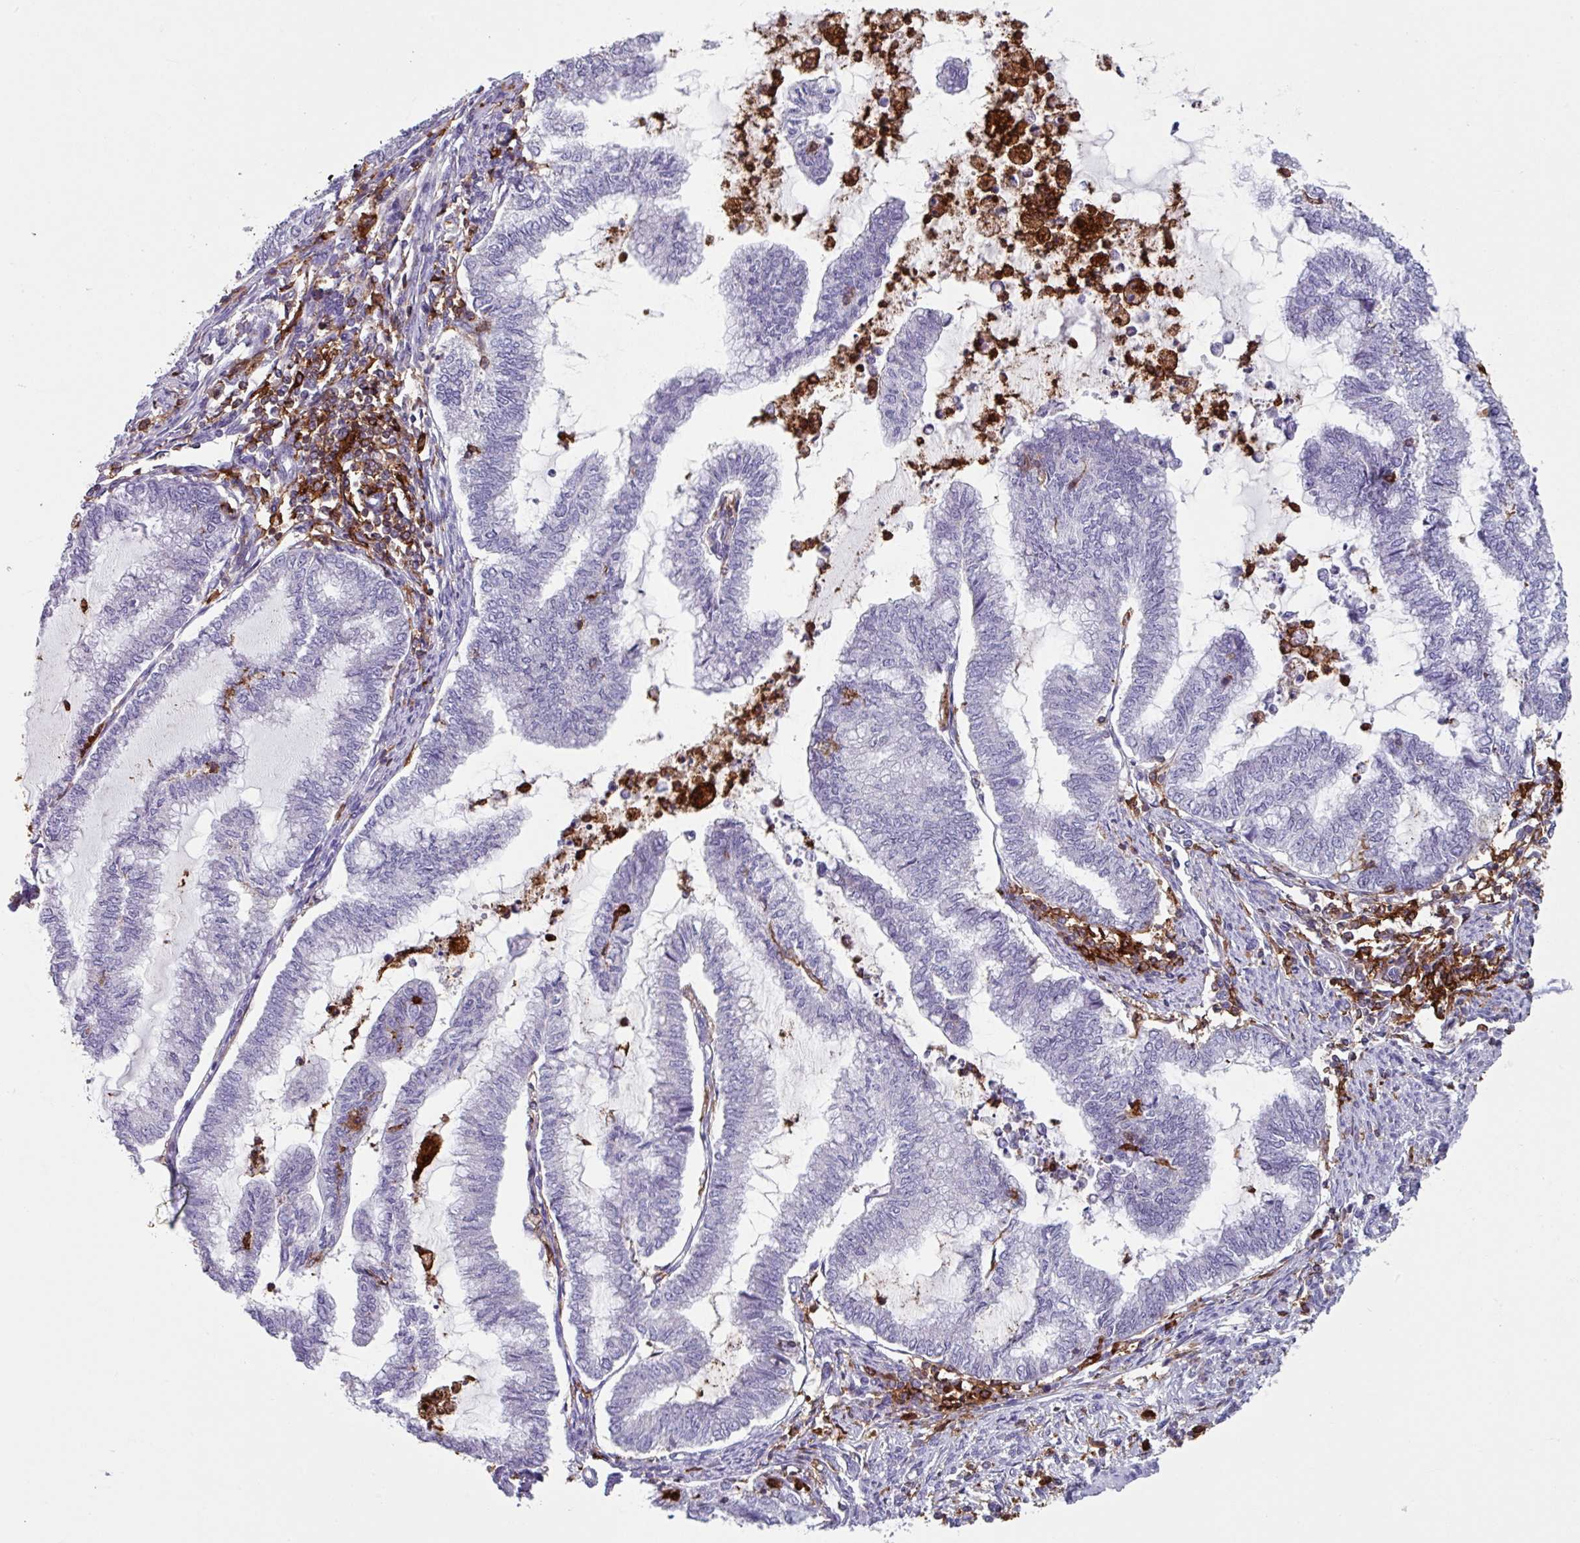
{"staining": {"intensity": "negative", "quantity": "none", "location": "none"}, "tissue": "endometrial cancer", "cell_type": "Tumor cells", "image_type": "cancer", "snomed": [{"axis": "morphology", "description": "Adenocarcinoma, NOS"}, {"axis": "topography", "description": "Endometrium"}], "caption": "Tumor cells show no significant protein staining in endometrial cancer. (Immunohistochemistry, brightfield microscopy, high magnification).", "gene": "EXOSC5", "patient": {"sex": "female", "age": 79}}